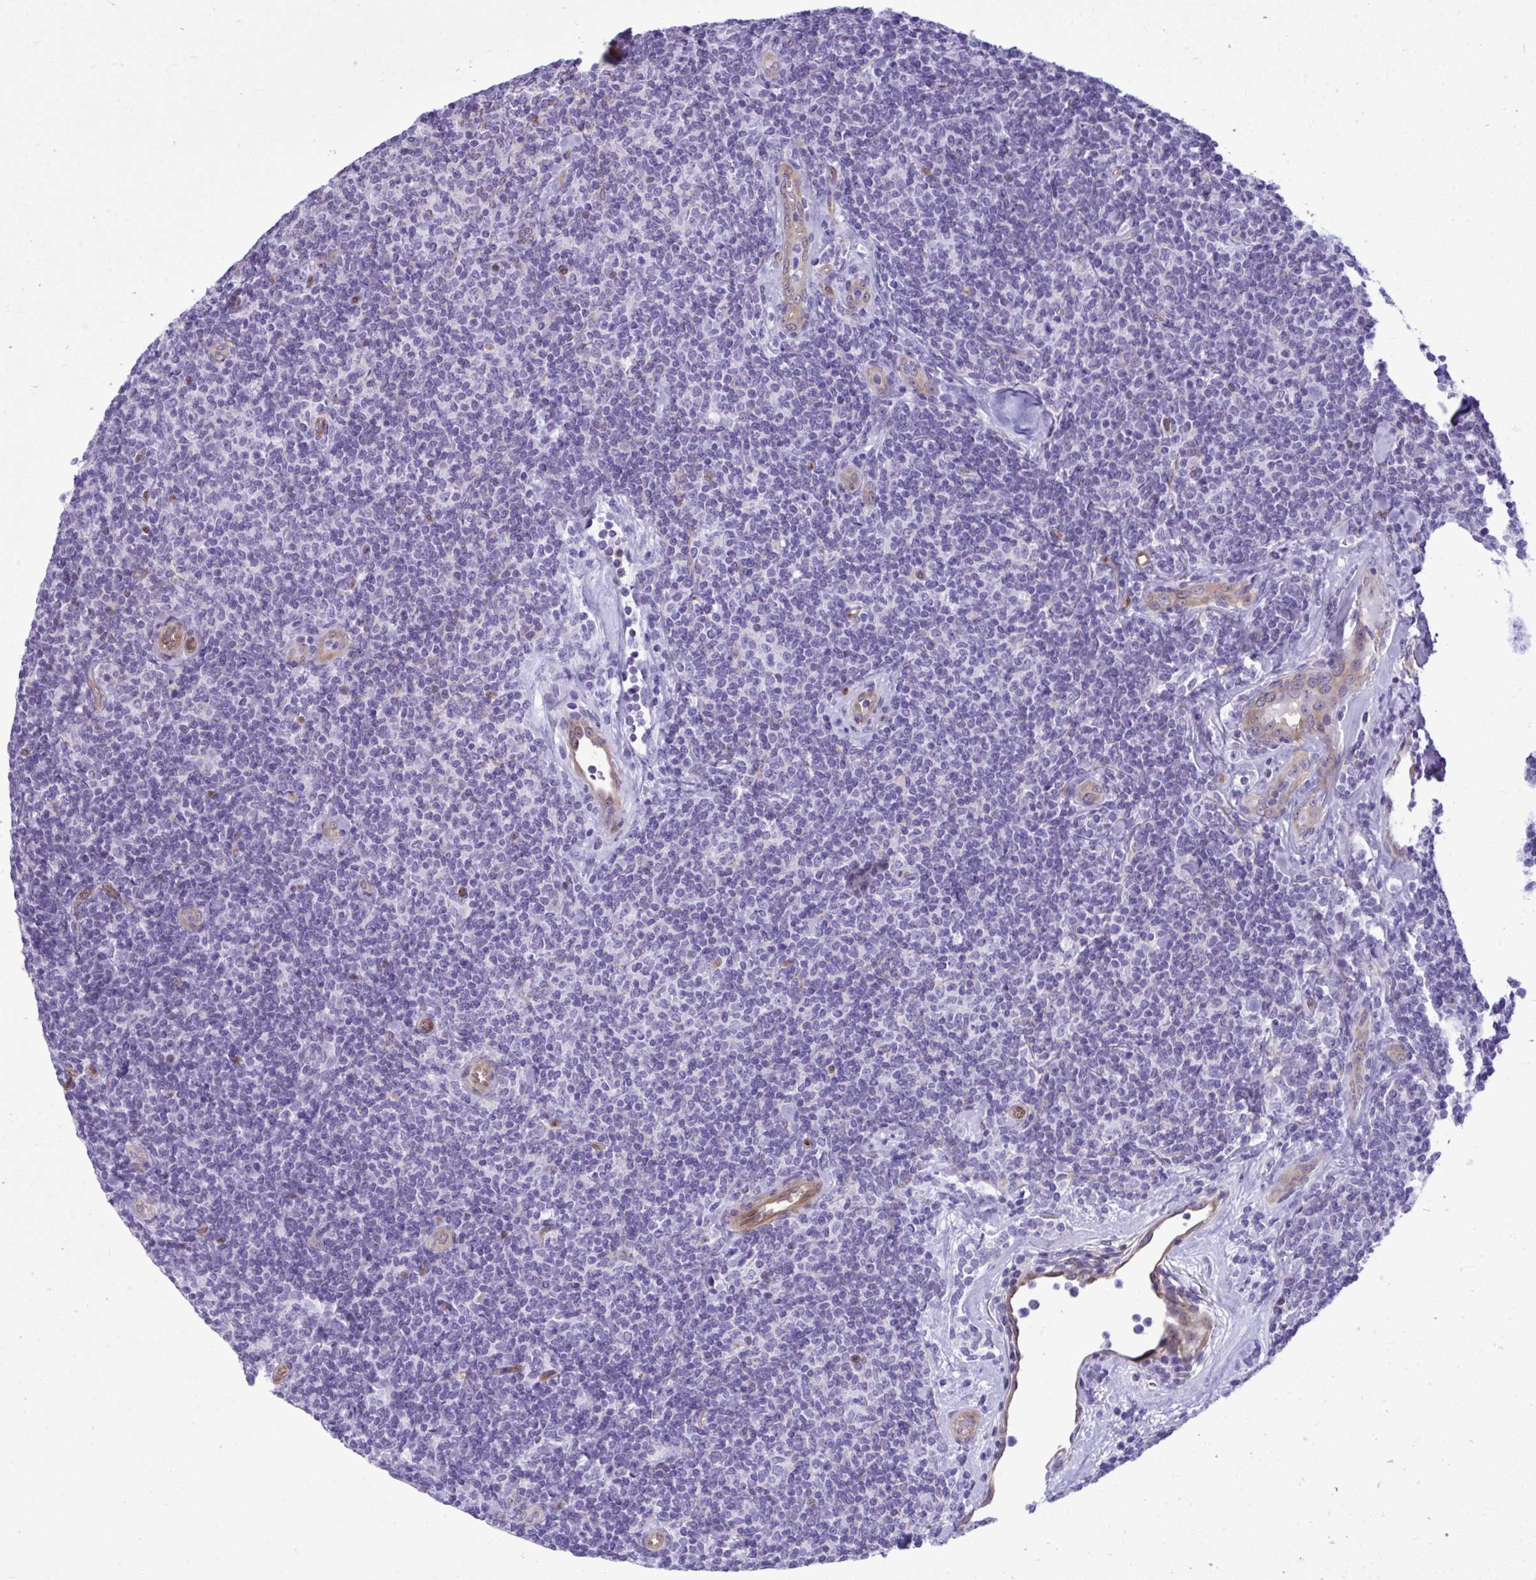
{"staining": {"intensity": "negative", "quantity": "none", "location": "none"}, "tissue": "lymphoma", "cell_type": "Tumor cells", "image_type": "cancer", "snomed": [{"axis": "morphology", "description": "Malignant lymphoma, non-Hodgkin's type, Low grade"}, {"axis": "topography", "description": "Lymph node"}], "caption": "IHC micrograph of malignant lymphoma, non-Hodgkin's type (low-grade) stained for a protein (brown), which shows no expression in tumor cells. (Stains: DAB (3,3'-diaminobenzidine) immunohistochemistry with hematoxylin counter stain, Microscopy: brightfield microscopy at high magnification).", "gene": "LIMS2", "patient": {"sex": "female", "age": 56}}